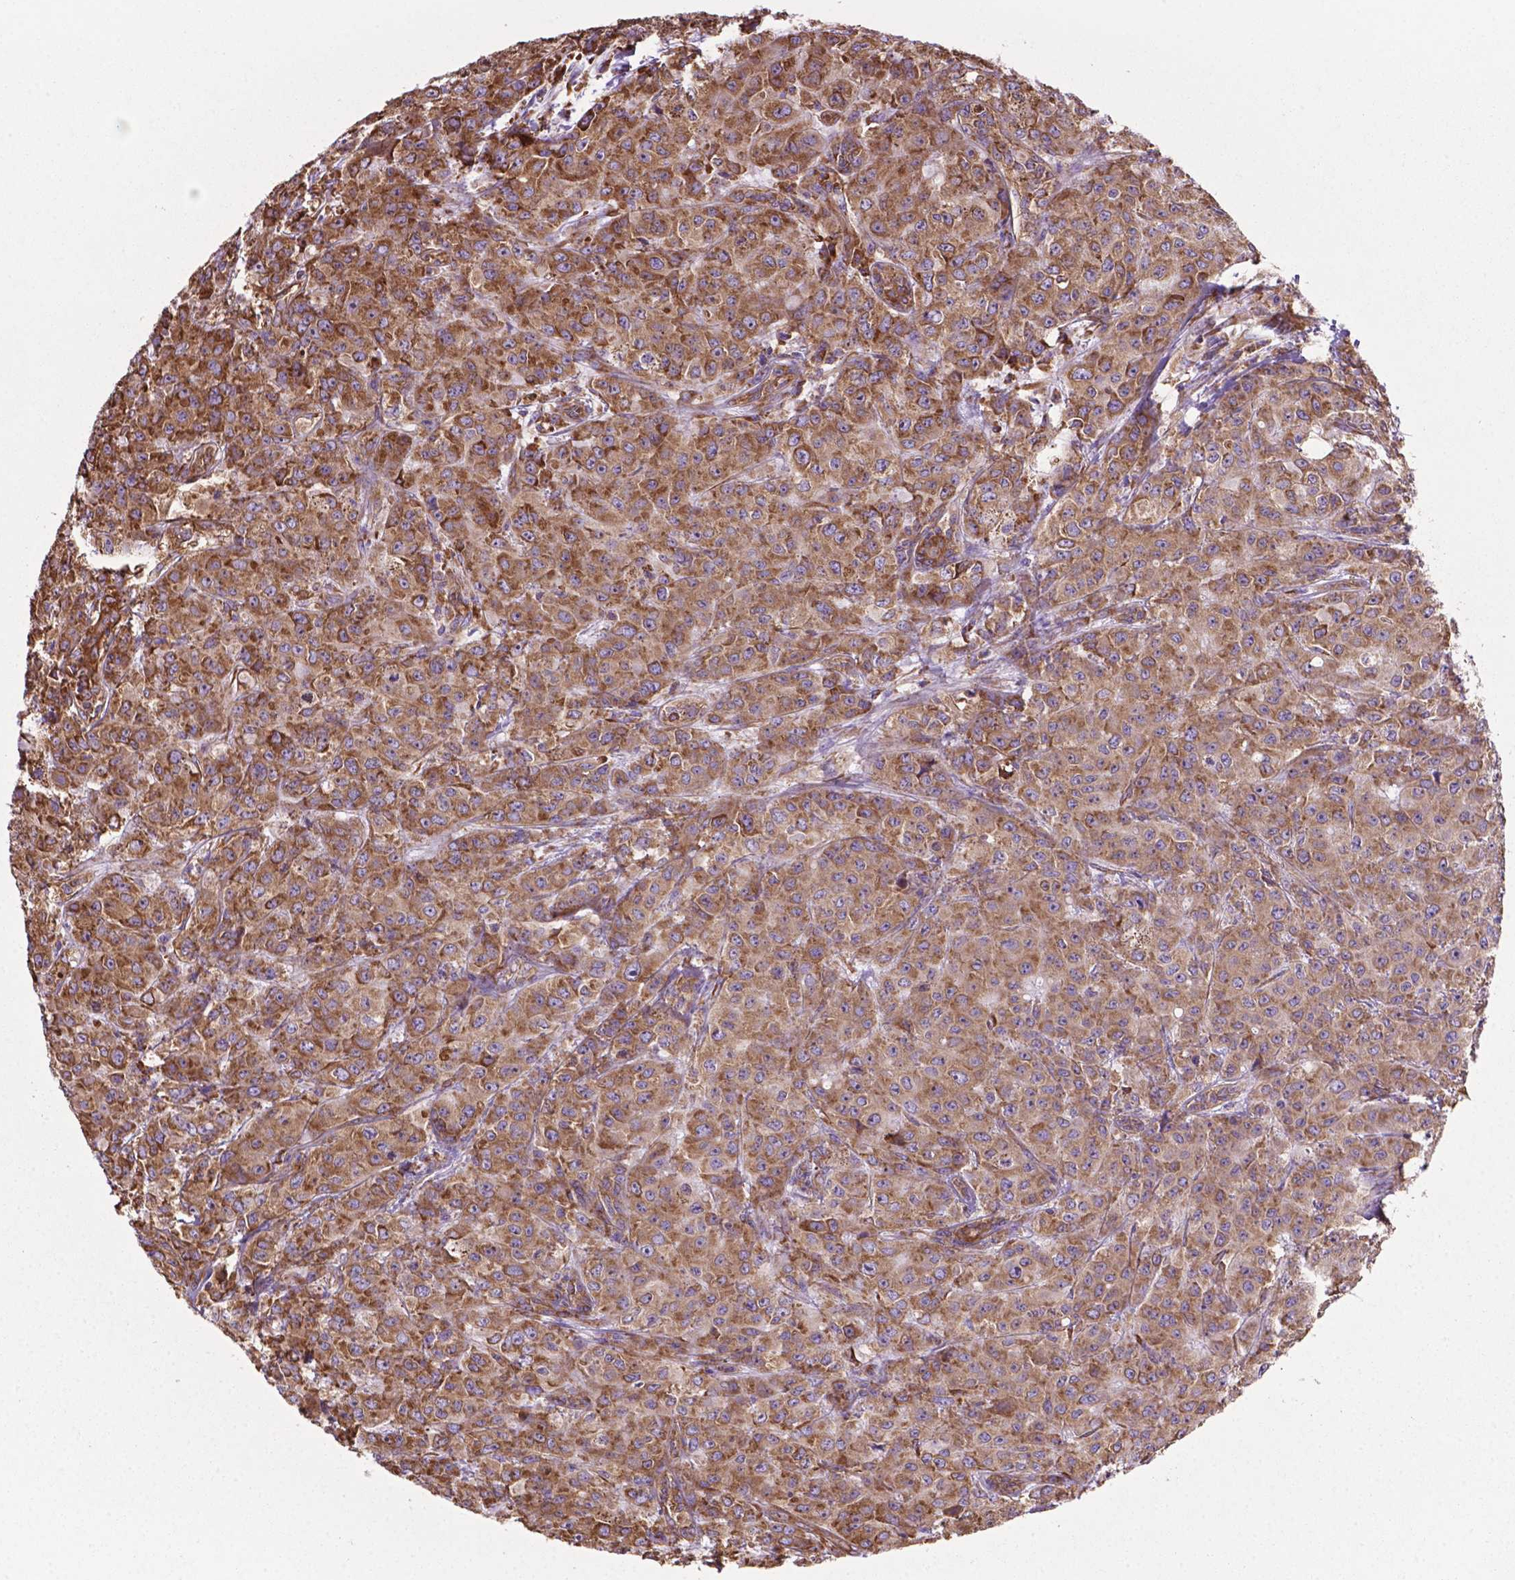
{"staining": {"intensity": "moderate", "quantity": ">75%", "location": "cytoplasmic/membranous"}, "tissue": "breast cancer", "cell_type": "Tumor cells", "image_type": "cancer", "snomed": [{"axis": "morphology", "description": "Normal tissue, NOS"}, {"axis": "morphology", "description": "Duct carcinoma"}, {"axis": "topography", "description": "Breast"}], "caption": "Immunohistochemical staining of human breast invasive ductal carcinoma exhibits moderate cytoplasmic/membranous protein positivity in about >75% of tumor cells. (DAB IHC with brightfield microscopy, high magnification).", "gene": "RPL29", "patient": {"sex": "female", "age": 43}}